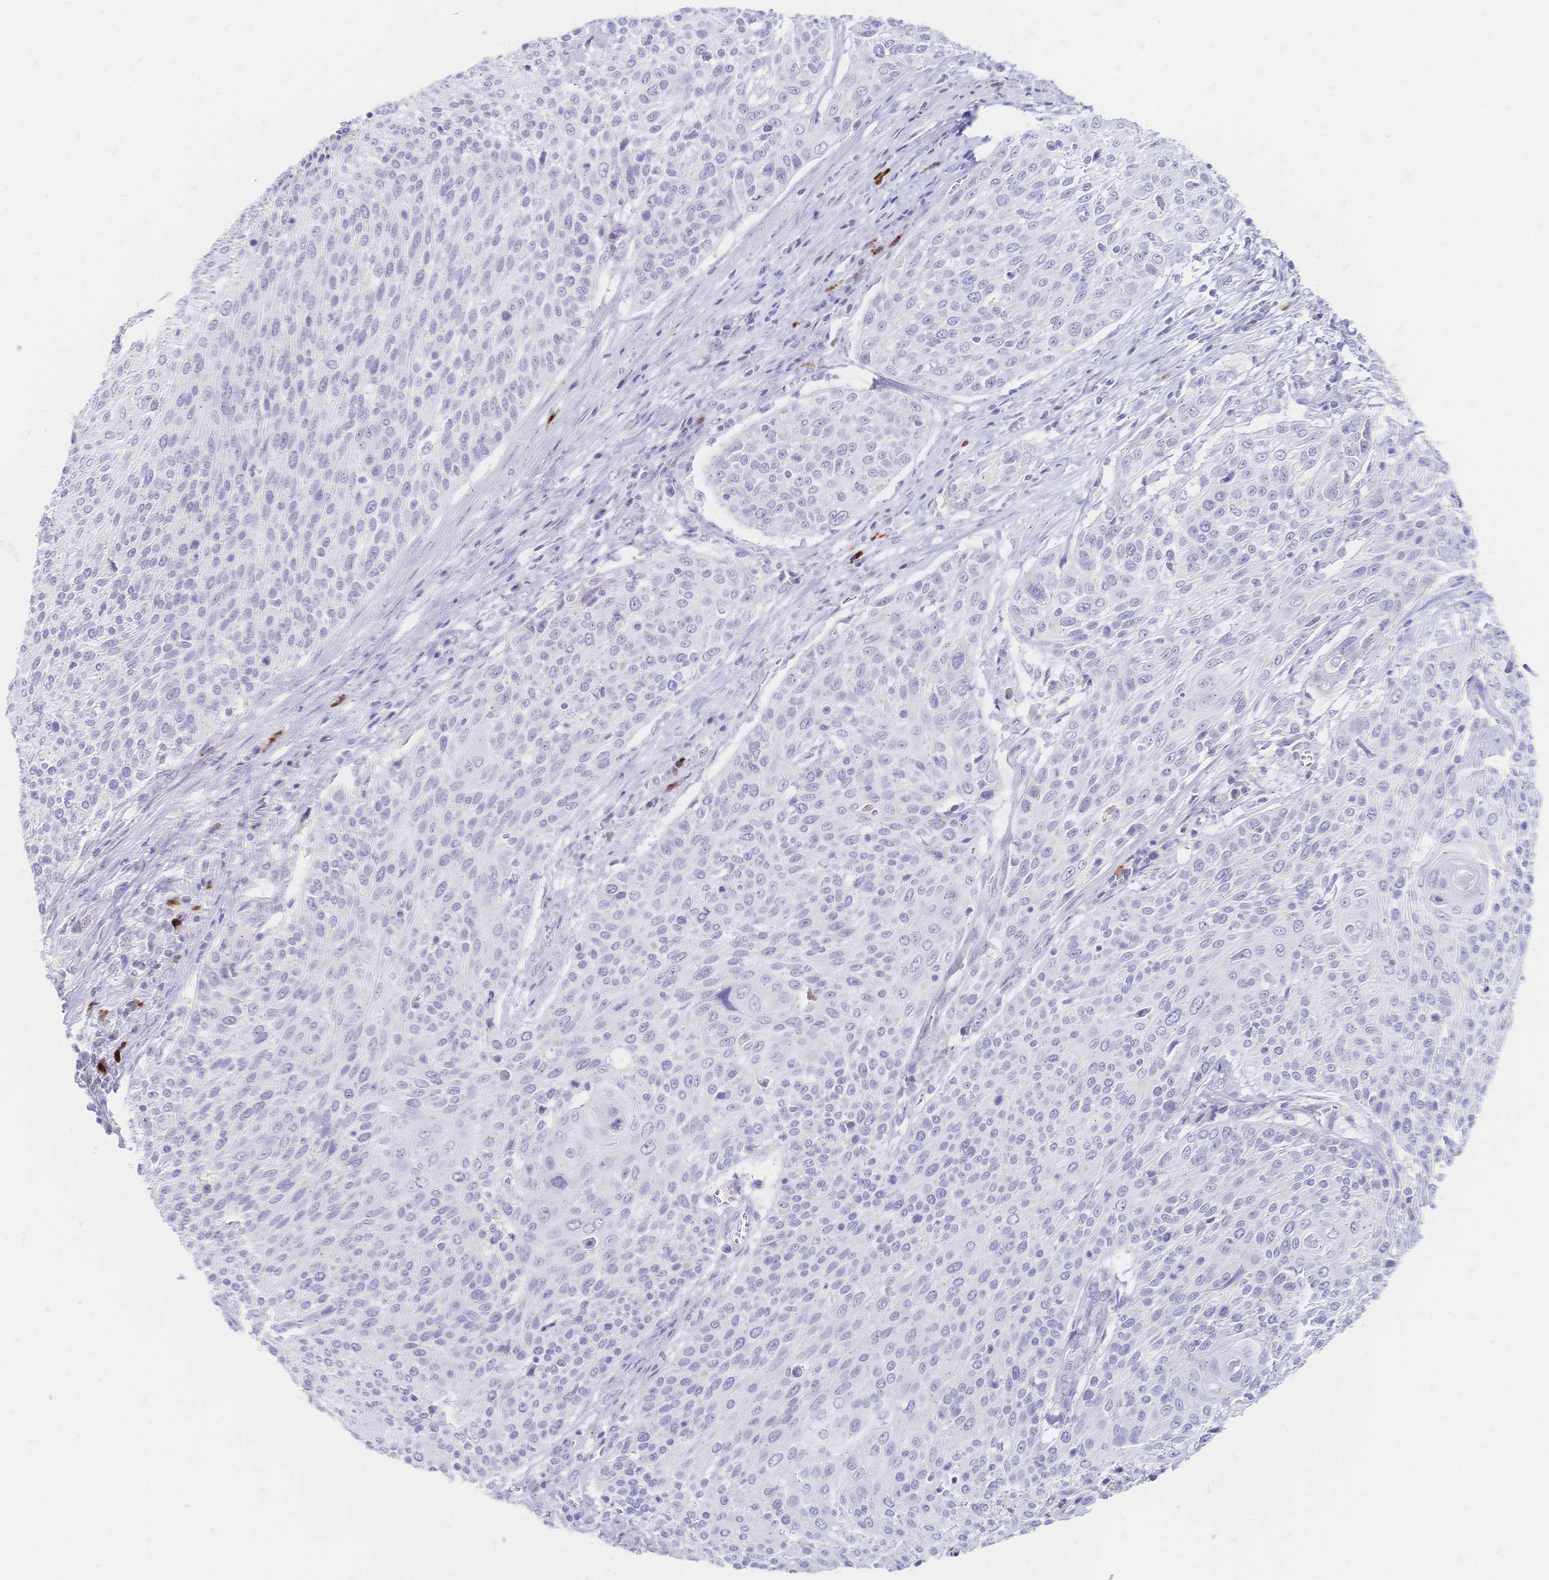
{"staining": {"intensity": "negative", "quantity": "none", "location": "none"}, "tissue": "cervical cancer", "cell_type": "Tumor cells", "image_type": "cancer", "snomed": [{"axis": "morphology", "description": "Squamous cell carcinoma, NOS"}, {"axis": "topography", "description": "Cervix"}], "caption": "A photomicrograph of human cervical squamous cell carcinoma is negative for staining in tumor cells.", "gene": "PSORS1C2", "patient": {"sex": "female", "age": 31}}